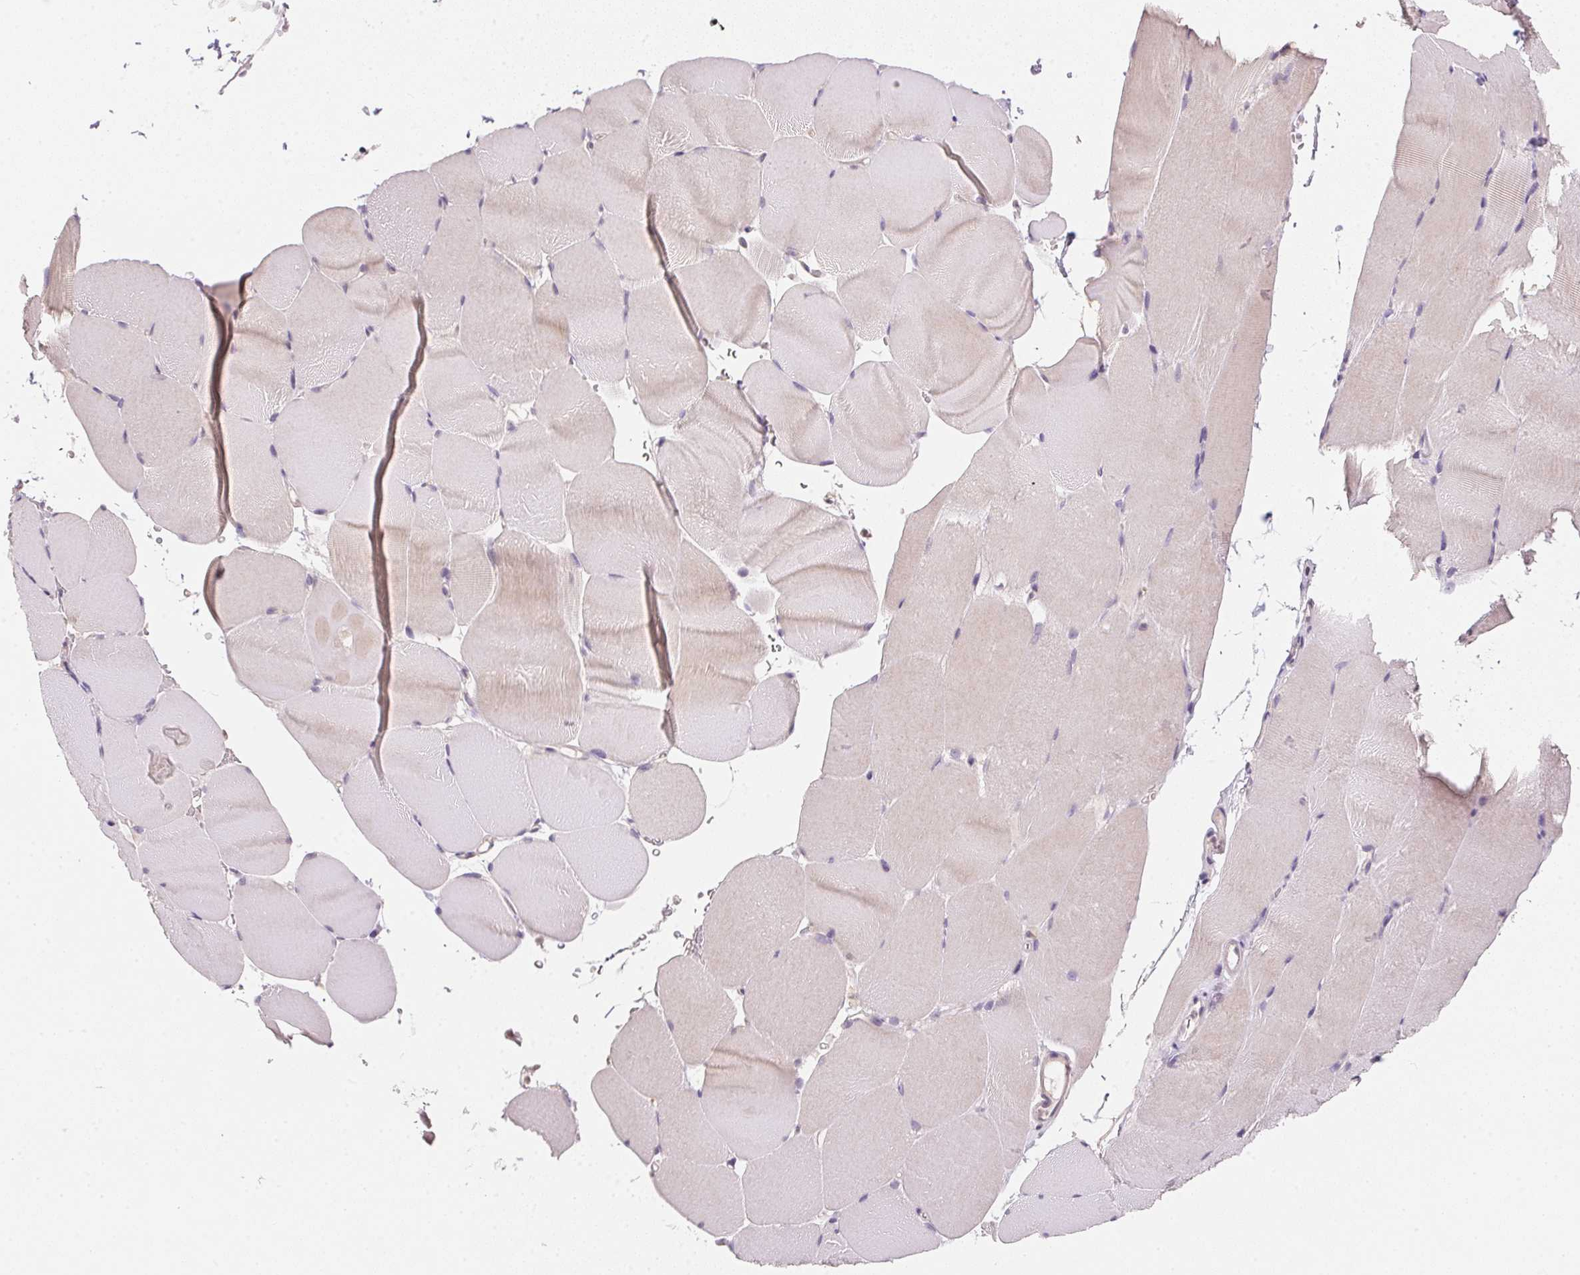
{"staining": {"intensity": "negative", "quantity": "none", "location": "none"}, "tissue": "skeletal muscle", "cell_type": "Myocytes", "image_type": "normal", "snomed": [{"axis": "morphology", "description": "Normal tissue, NOS"}, {"axis": "topography", "description": "Skeletal muscle"}], "caption": "Myocytes are negative for brown protein staining in unremarkable skeletal muscle. Nuclei are stained in blue.", "gene": "ALDH8A1", "patient": {"sex": "female", "age": 37}}